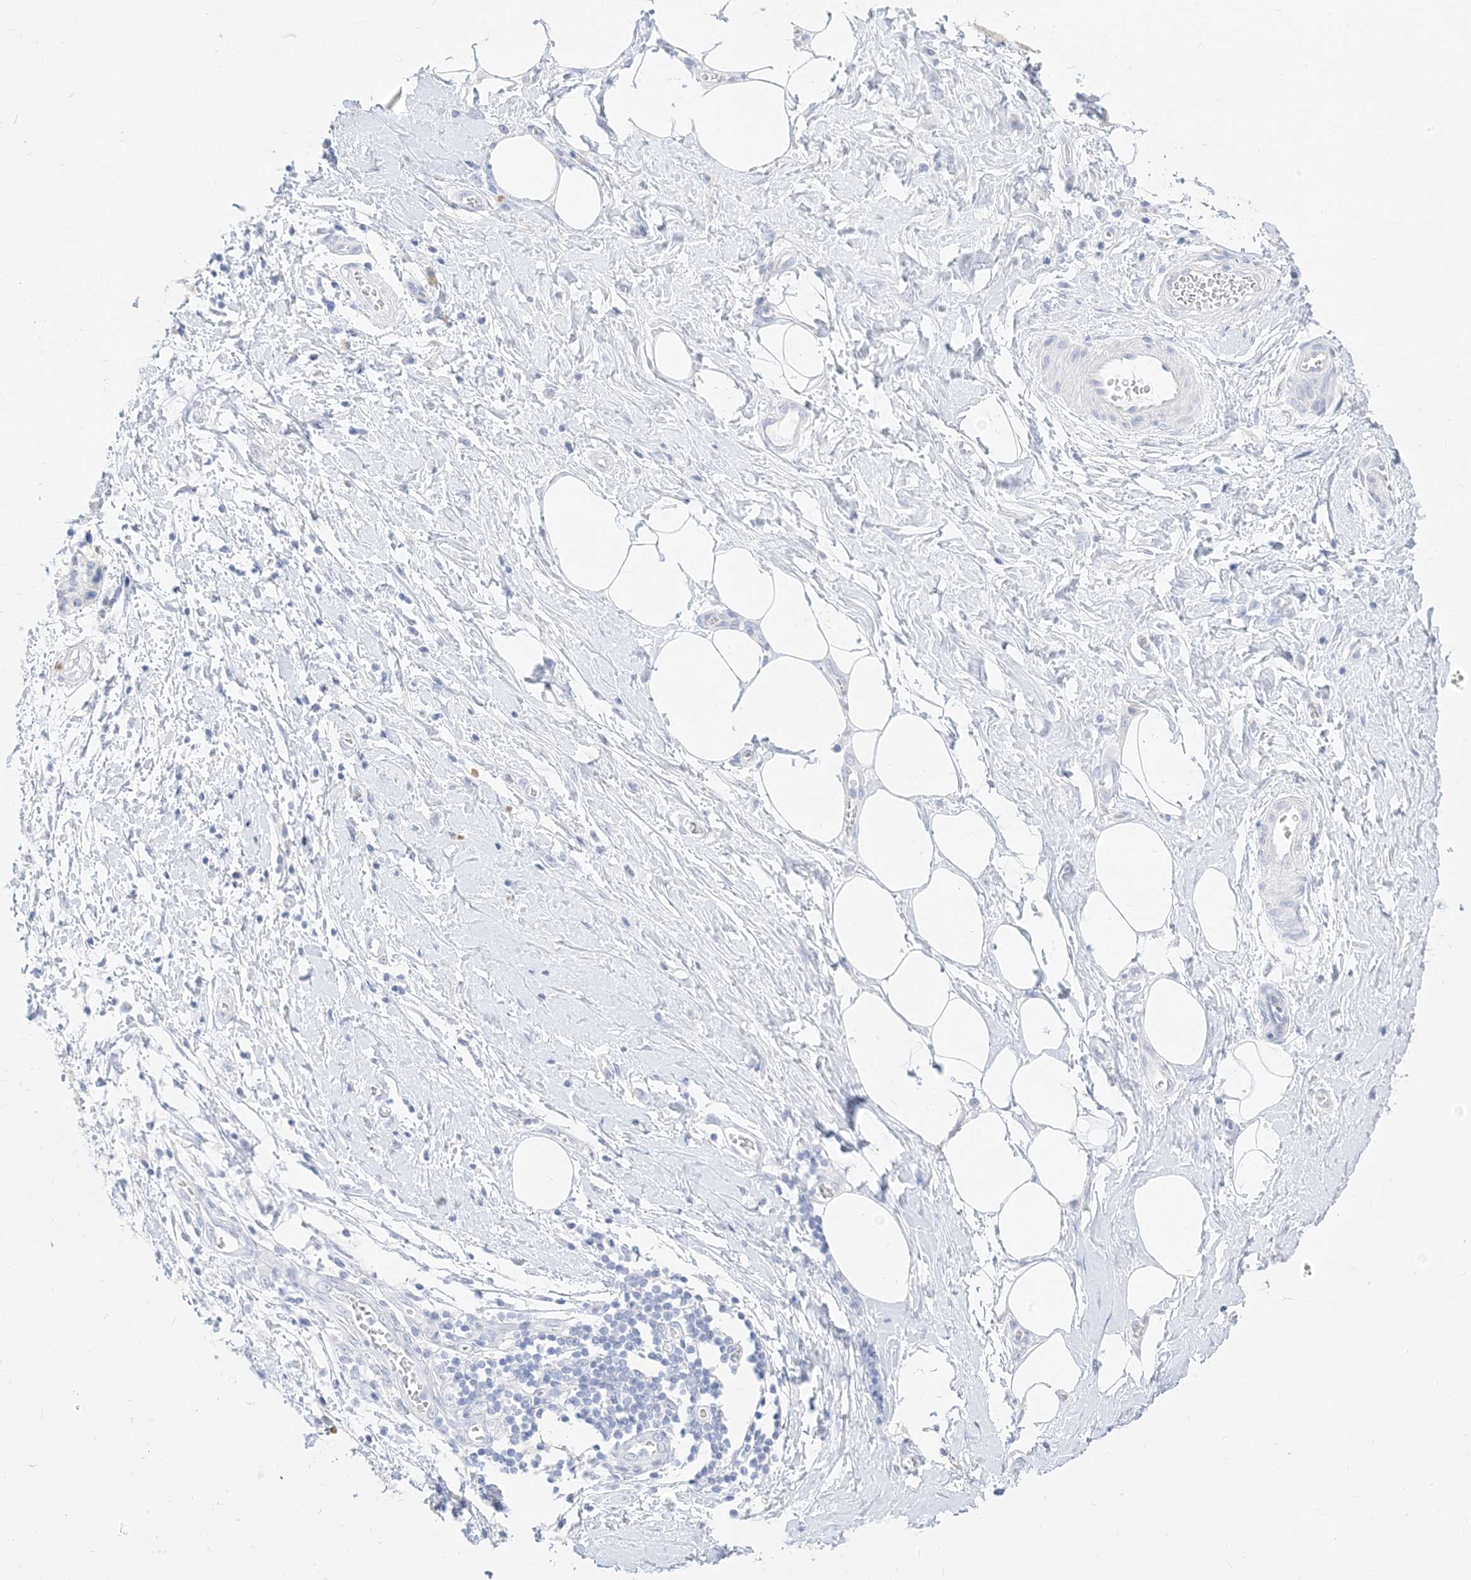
{"staining": {"intensity": "negative", "quantity": "none", "location": "none"}, "tissue": "adipose tissue", "cell_type": "Adipocytes", "image_type": "normal", "snomed": [{"axis": "morphology", "description": "Normal tissue, NOS"}, {"axis": "morphology", "description": "Adenocarcinoma, NOS"}, {"axis": "topography", "description": "Pancreas"}, {"axis": "topography", "description": "Peripheral nerve tissue"}], "caption": "DAB (3,3'-diaminobenzidine) immunohistochemical staining of unremarkable adipose tissue exhibits no significant expression in adipocytes.", "gene": "MUC17", "patient": {"sex": "male", "age": 59}}